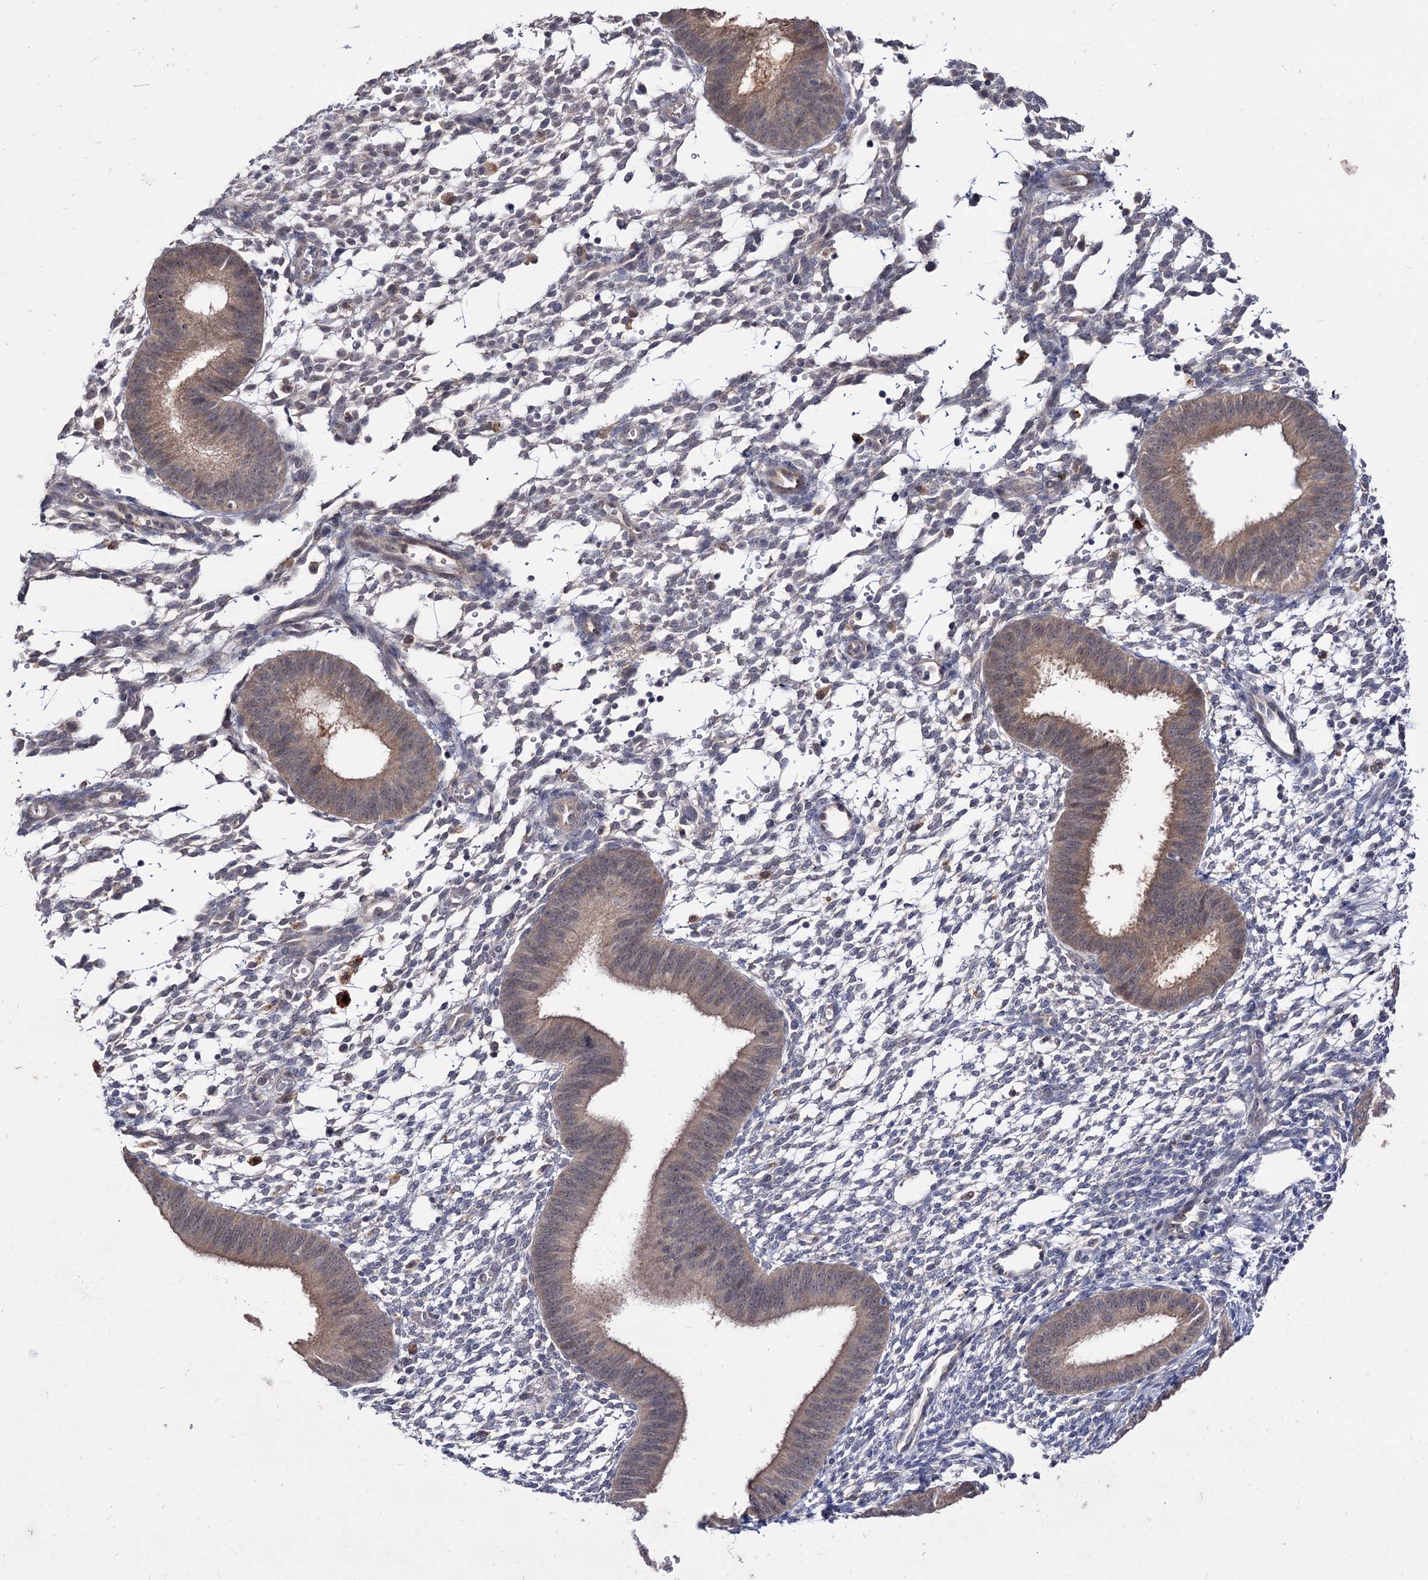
{"staining": {"intensity": "negative", "quantity": "none", "location": "none"}, "tissue": "endometrium", "cell_type": "Cells in endometrial stroma", "image_type": "normal", "snomed": [{"axis": "morphology", "description": "Normal tissue, NOS"}, {"axis": "topography", "description": "Uterus"}, {"axis": "topography", "description": "Endometrium"}], "caption": "This is a photomicrograph of IHC staining of unremarkable endometrium, which shows no staining in cells in endometrial stroma. (DAB (3,3'-diaminobenzidine) immunohistochemistry (IHC), high magnification).", "gene": "ACTR6", "patient": {"sex": "female", "age": 48}}